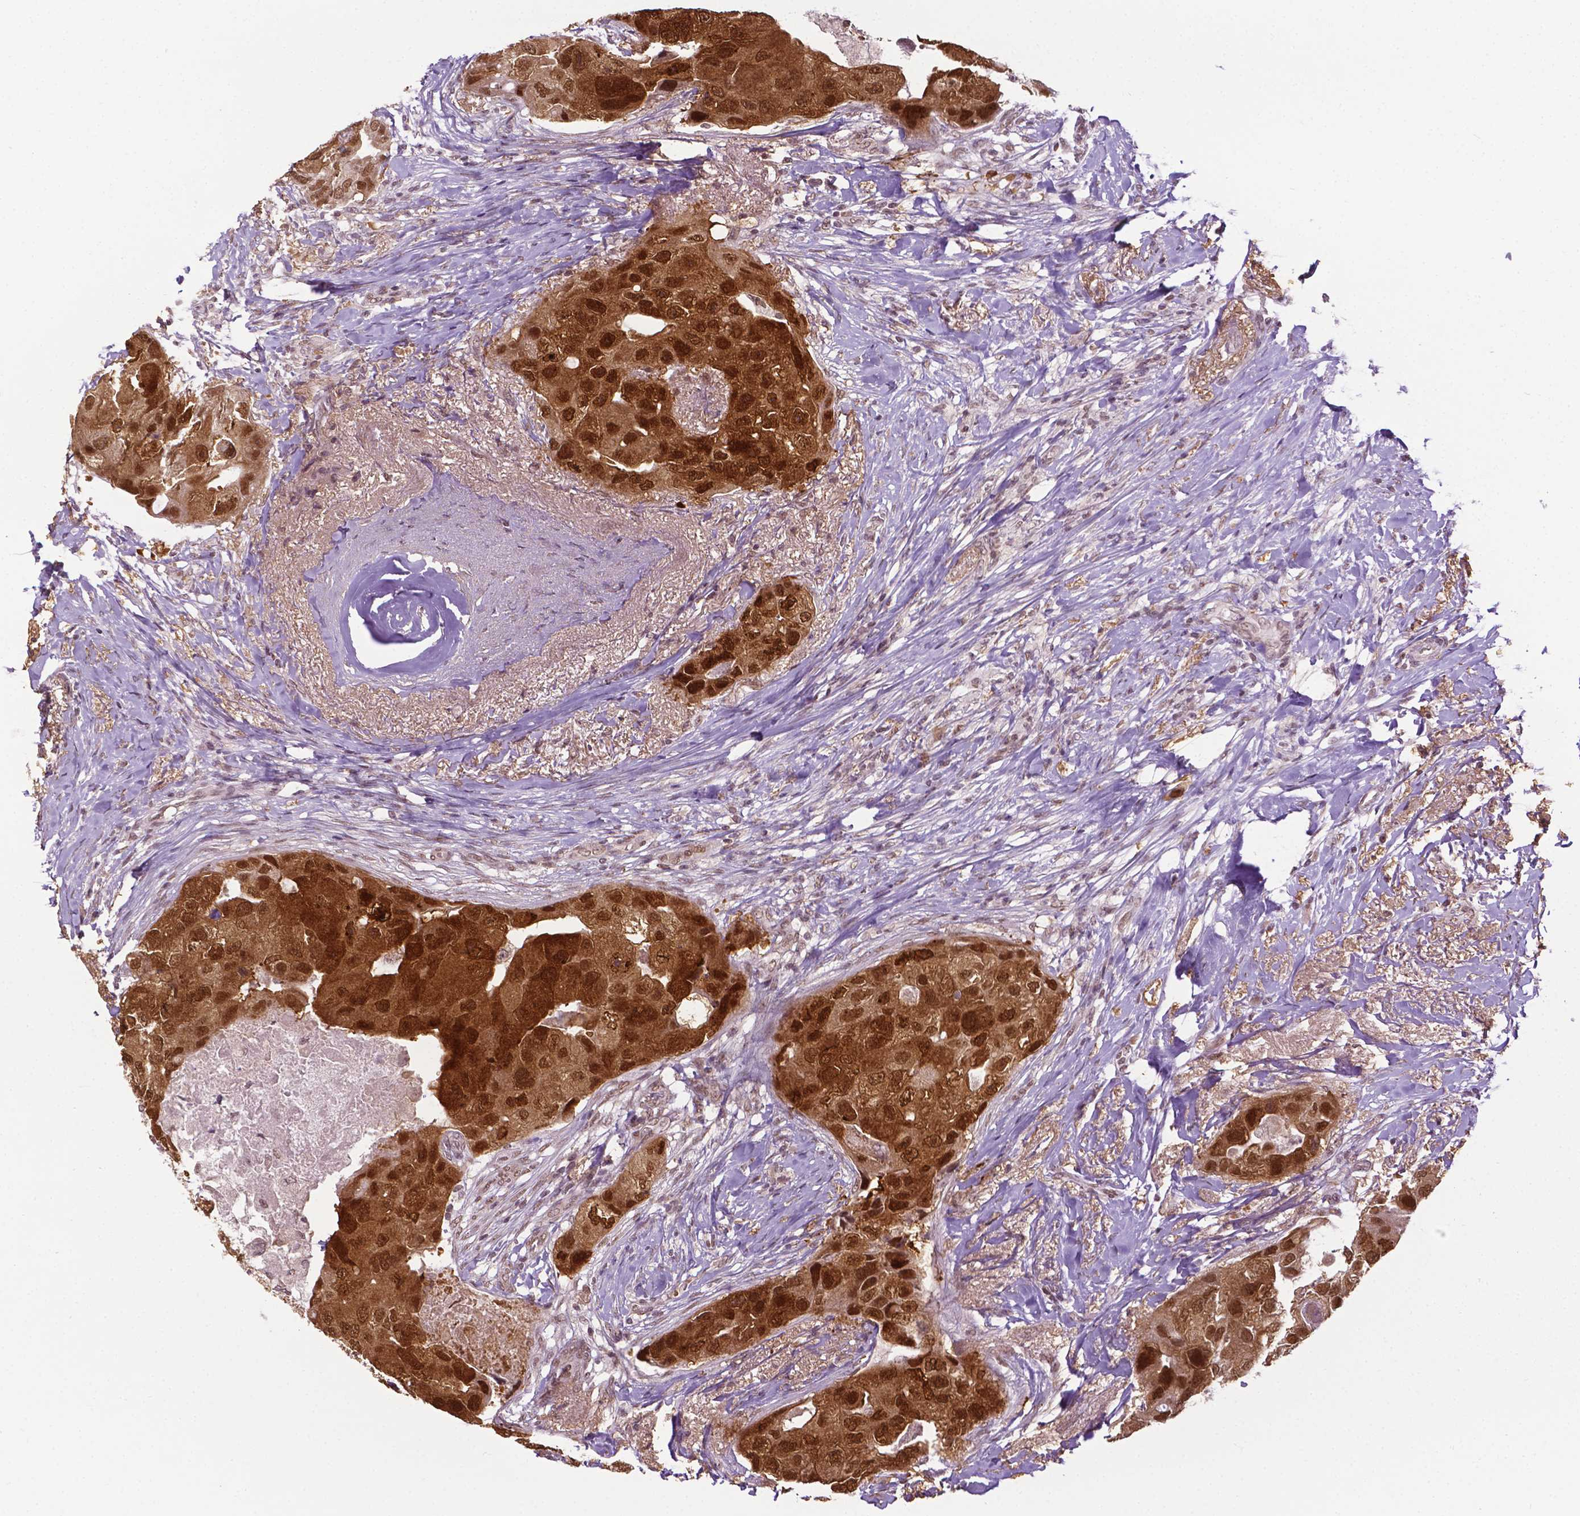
{"staining": {"intensity": "strong", "quantity": ">75%", "location": "cytoplasmic/membranous,nuclear"}, "tissue": "breast cancer", "cell_type": "Tumor cells", "image_type": "cancer", "snomed": [{"axis": "morphology", "description": "Duct carcinoma"}, {"axis": "topography", "description": "Breast"}], "caption": "High-magnification brightfield microscopy of breast cancer (infiltrating ductal carcinoma) stained with DAB (3,3'-diaminobenzidine) (brown) and counterstained with hematoxylin (blue). tumor cells exhibit strong cytoplasmic/membranous and nuclear positivity is appreciated in approximately>75% of cells.", "gene": "UBQLN4", "patient": {"sex": "female", "age": 43}}